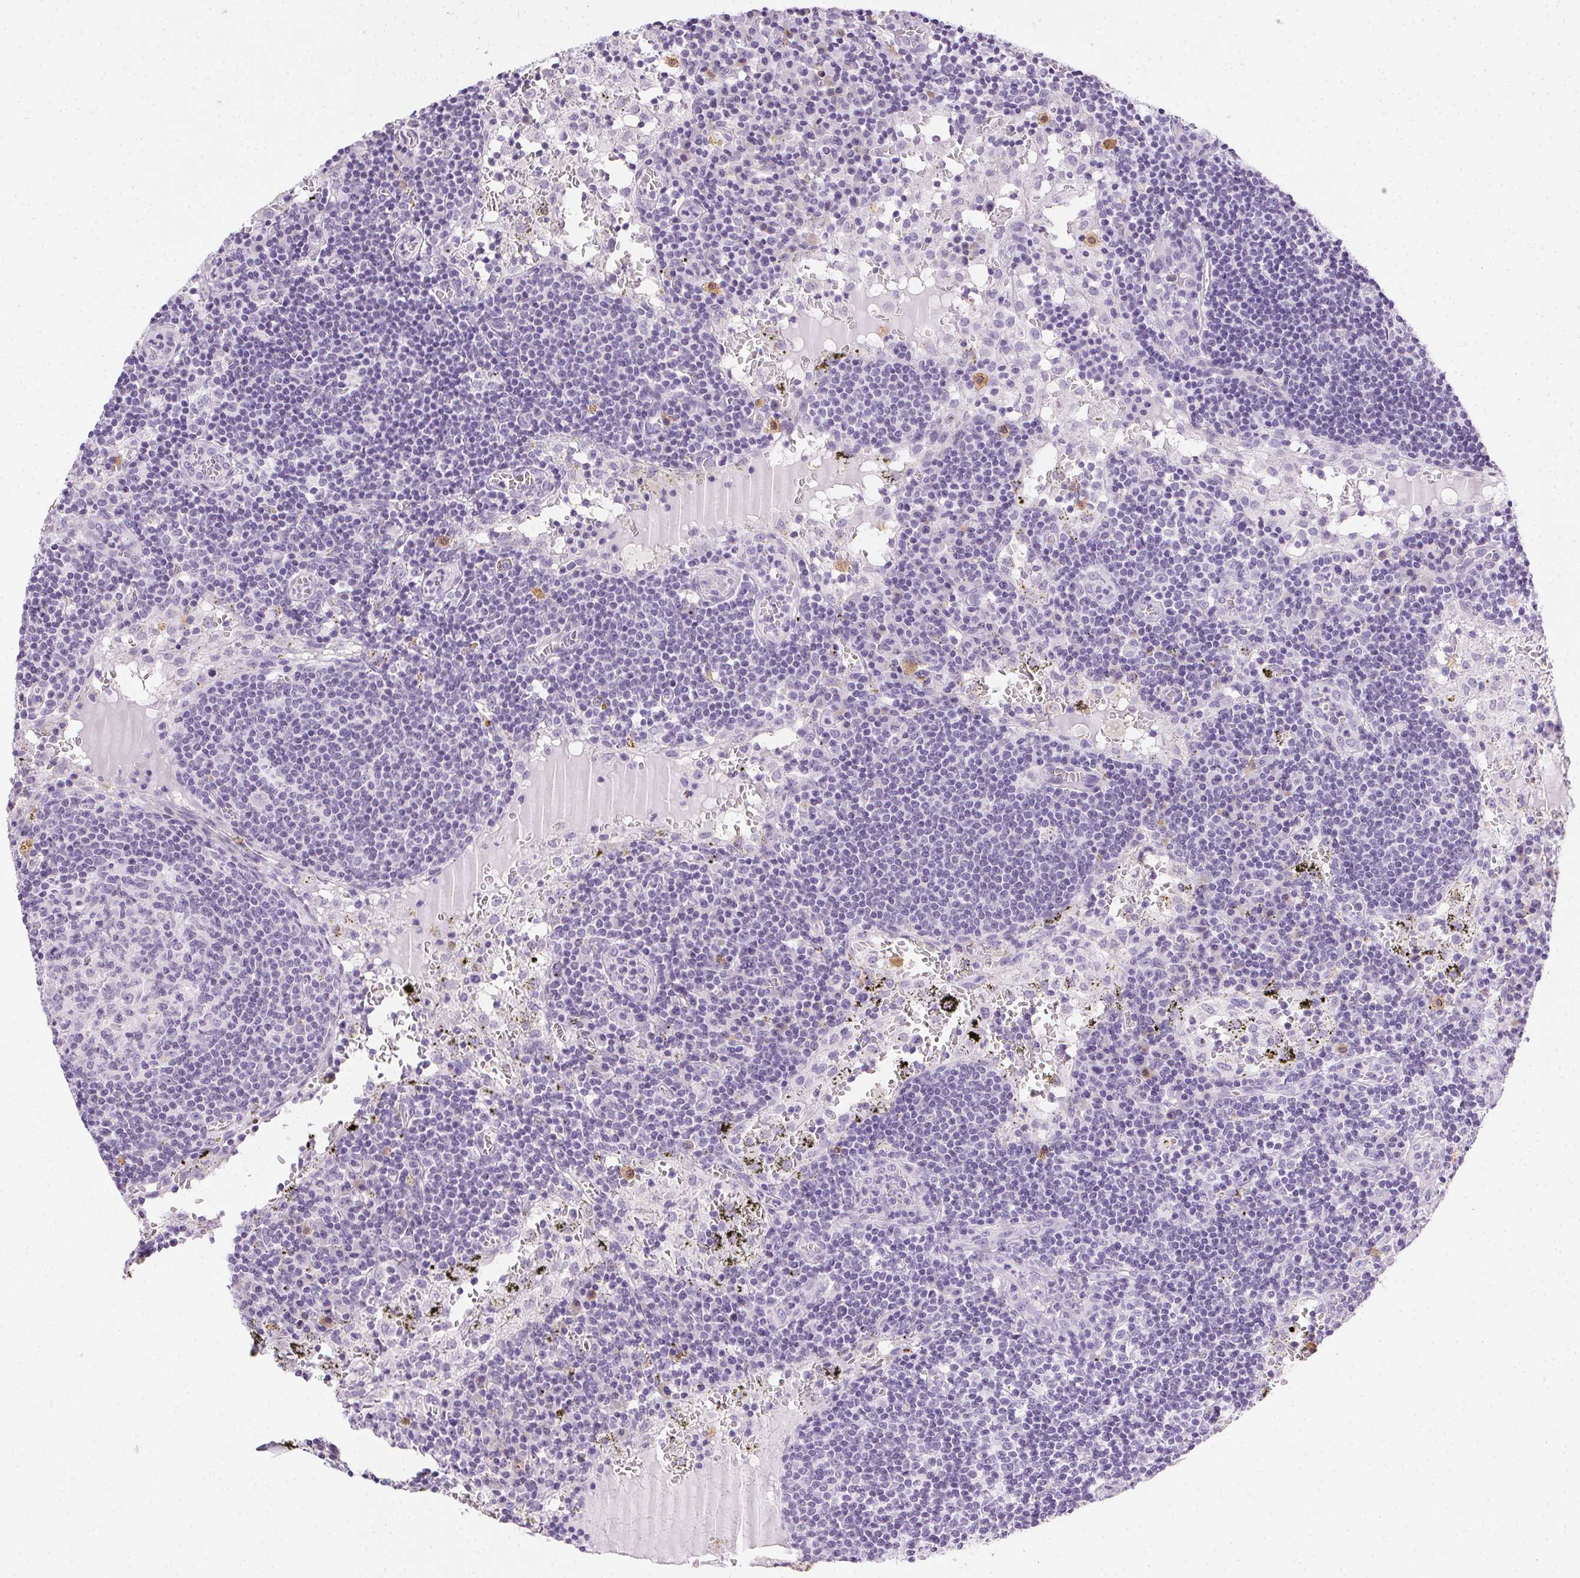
{"staining": {"intensity": "negative", "quantity": "none", "location": "none"}, "tissue": "lymph node", "cell_type": "Germinal center cells", "image_type": "normal", "snomed": [{"axis": "morphology", "description": "Normal tissue, NOS"}, {"axis": "topography", "description": "Lymph node"}], "caption": "This is a image of immunohistochemistry (IHC) staining of benign lymph node, which shows no expression in germinal center cells.", "gene": "CADPS", "patient": {"sex": "male", "age": 62}}